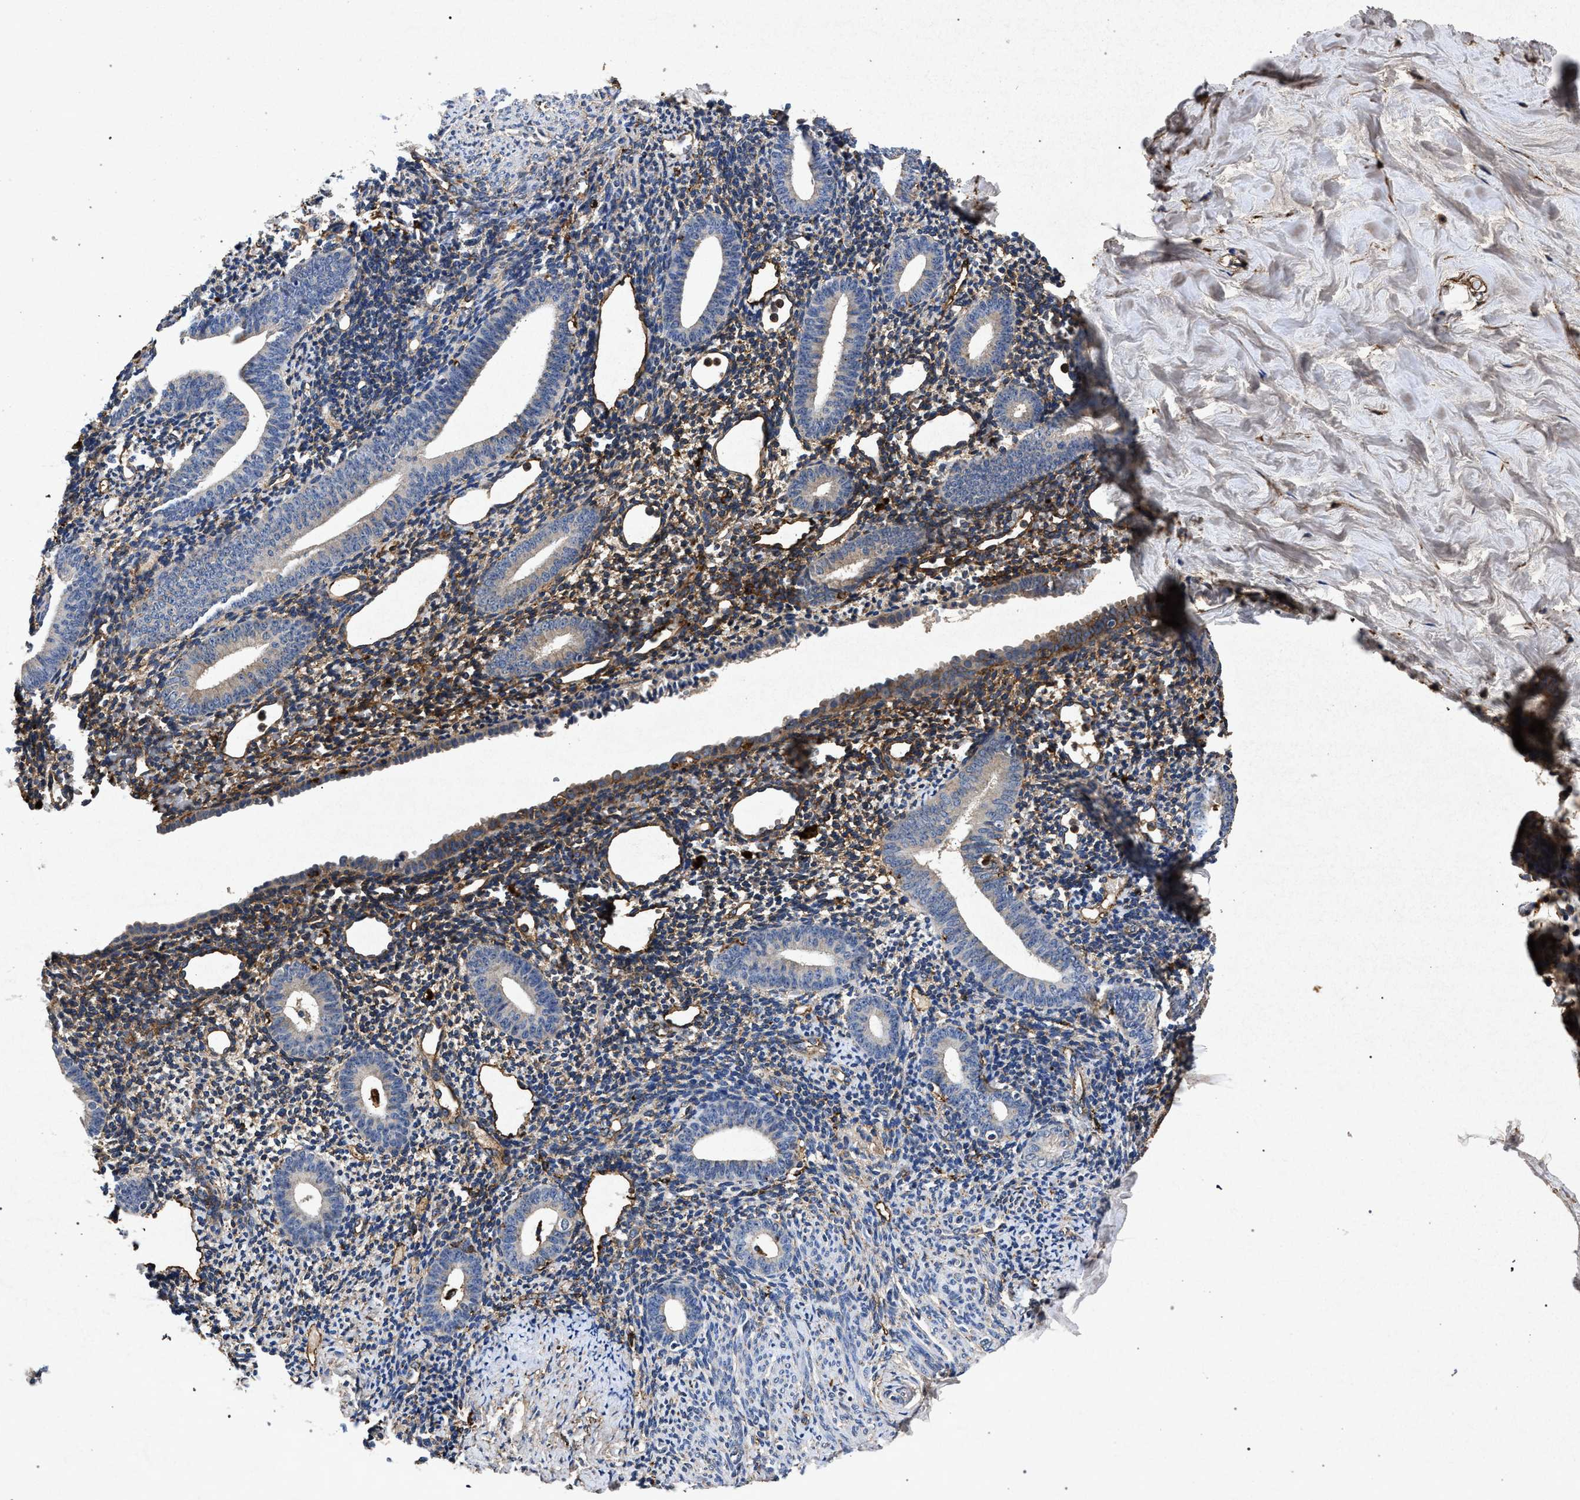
{"staining": {"intensity": "moderate", "quantity": ">75%", "location": "cytoplasmic/membranous"}, "tissue": "endometrium", "cell_type": "Cells in endometrial stroma", "image_type": "normal", "snomed": [{"axis": "morphology", "description": "Normal tissue, NOS"}, {"axis": "topography", "description": "Endometrium"}], "caption": "Immunohistochemistry (DAB (3,3'-diaminobenzidine)) staining of unremarkable endometrium reveals moderate cytoplasmic/membranous protein staining in about >75% of cells in endometrial stroma. The protein of interest is stained brown, and the nuclei are stained in blue (DAB (3,3'-diaminobenzidine) IHC with brightfield microscopy, high magnification).", "gene": "MARCKS", "patient": {"sex": "female", "age": 50}}